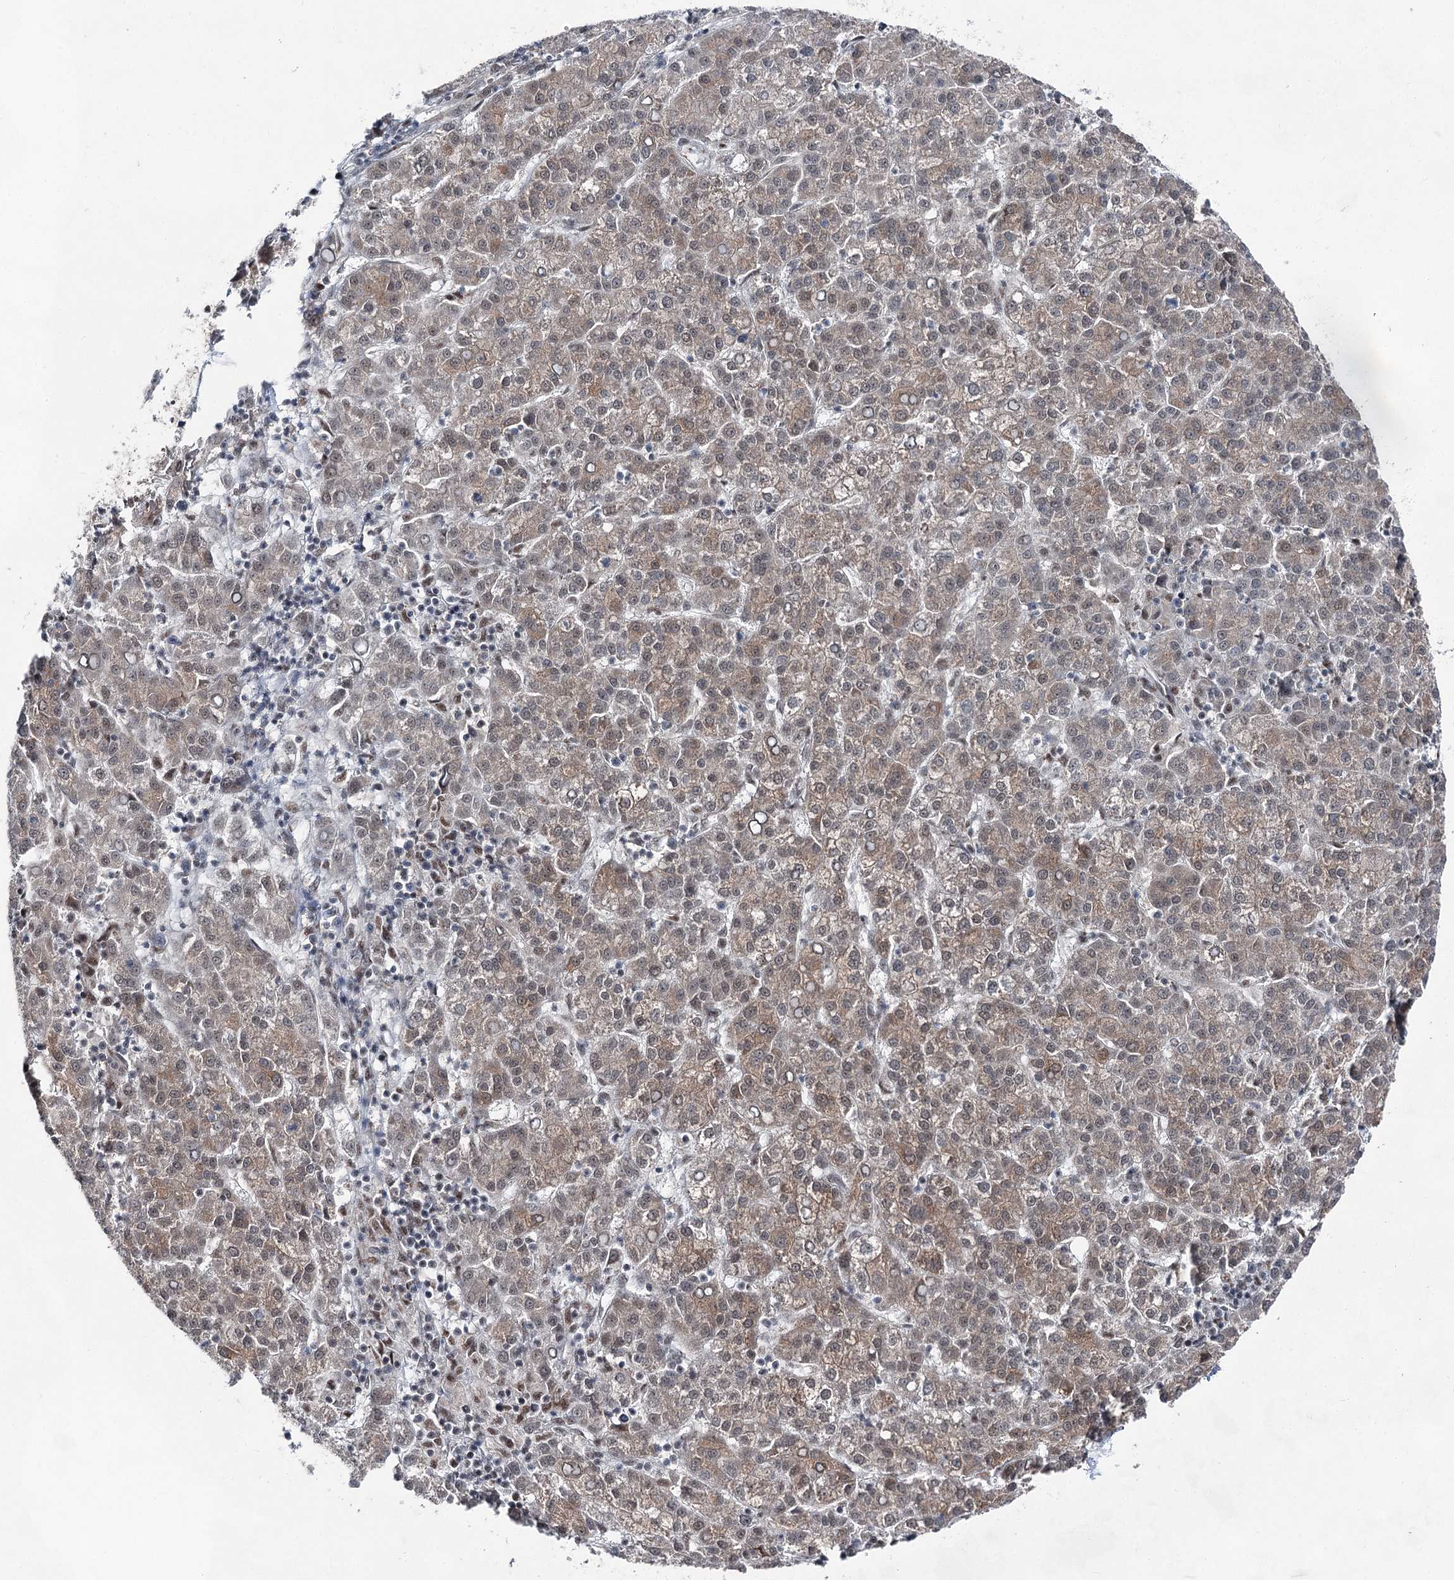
{"staining": {"intensity": "weak", "quantity": "25%-75%", "location": "cytoplasmic/membranous"}, "tissue": "liver cancer", "cell_type": "Tumor cells", "image_type": "cancer", "snomed": [{"axis": "morphology", "description": "Carcinoma, Hepatocellular, NOS"}, {"axis": "topography", "description": "Liver"}], "caption": "Liver cancer (hepatocellular carcinoma) stained with a protein marker reveals weak staining in tumor cells.", "gene": "ZCCHC8", "patient": {"sex": "female", "age": 58}}